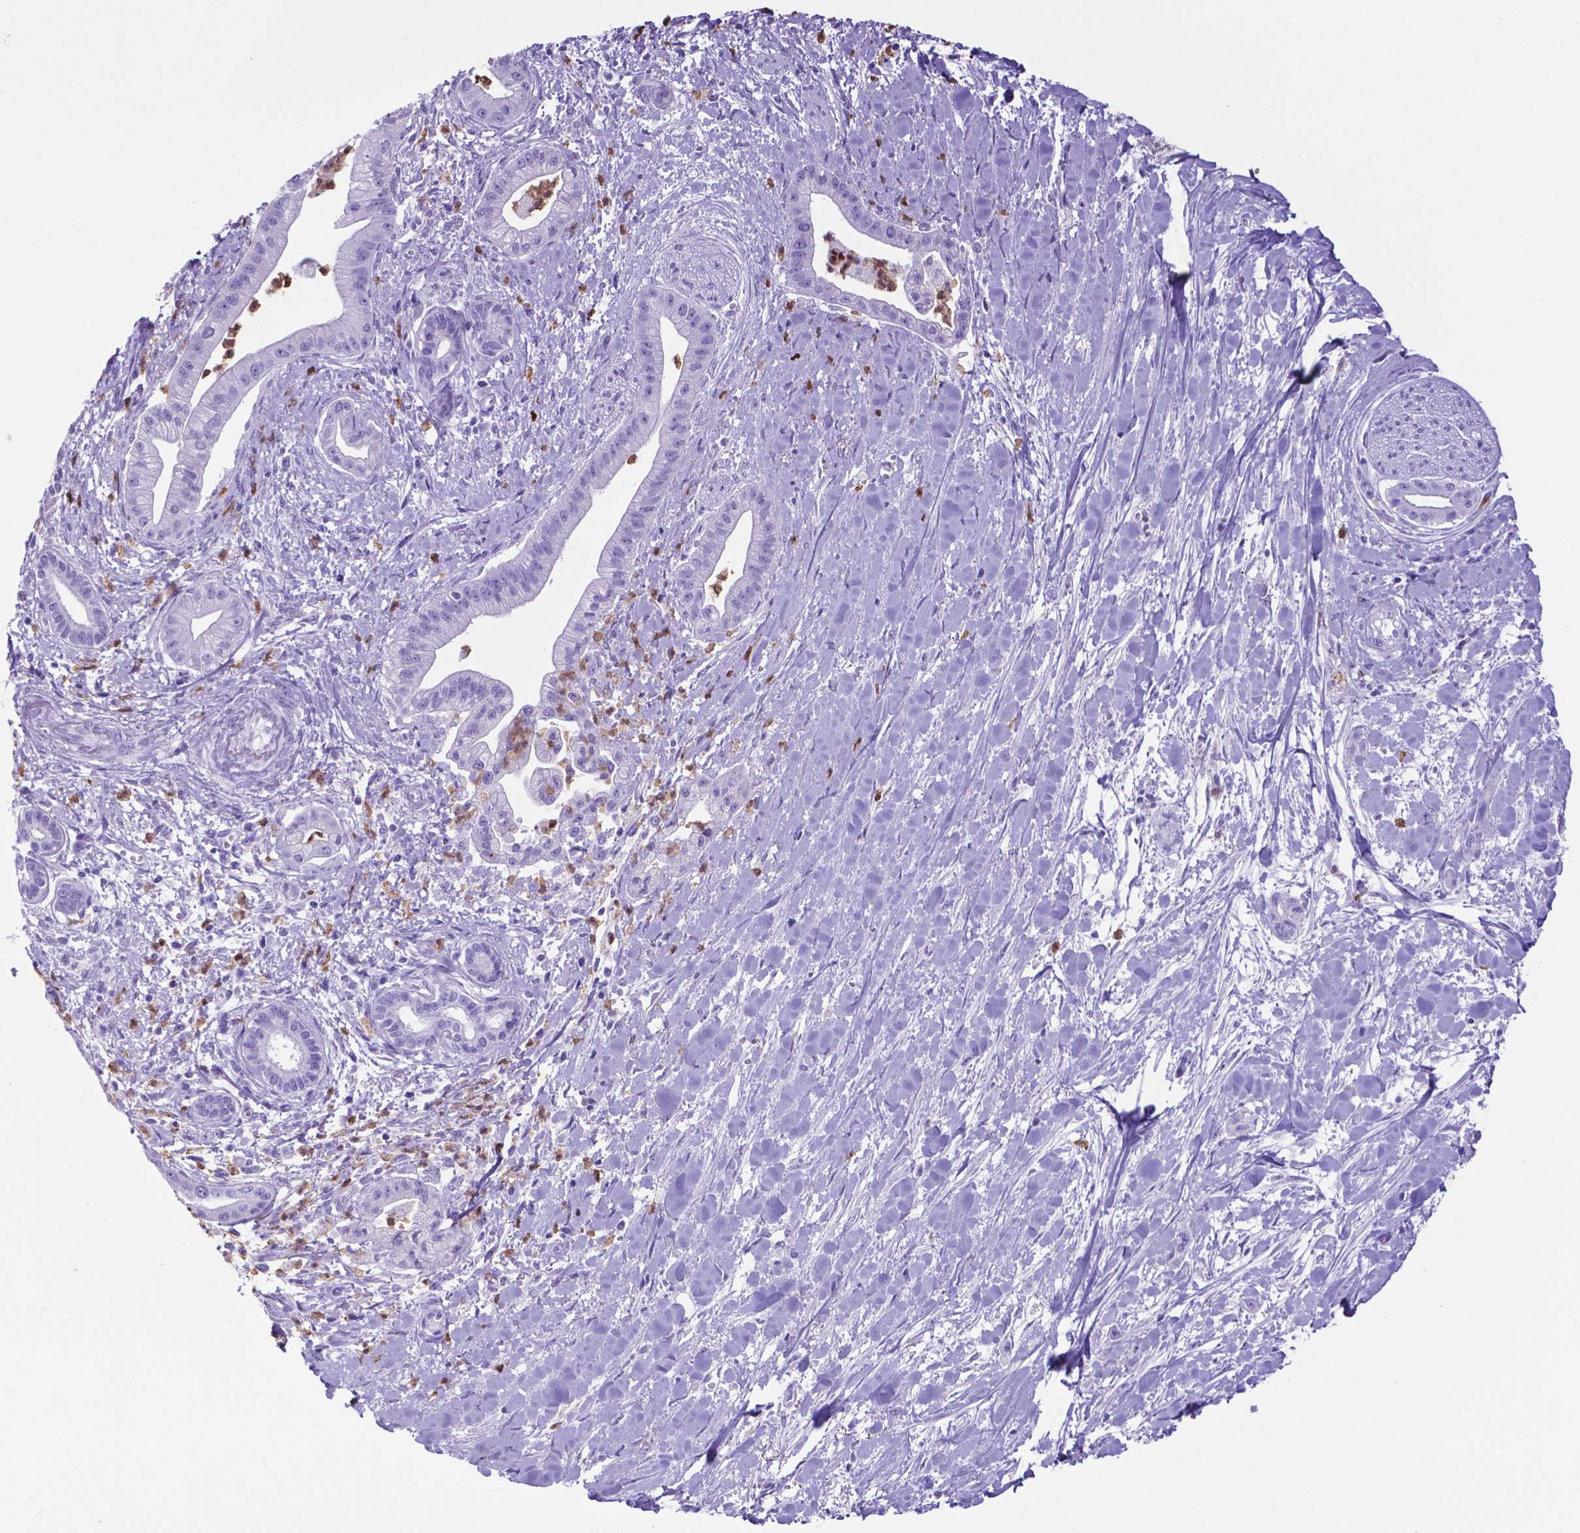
{"staining": {"intensity": "negative", "quantity": "none", "location": "none"}, "tissue": "pancreatic cancer", "cell_type": "Tumor cells", "image_type": "cancer", "snomed": [{"axis": "morphology", "description": "Normal tissue, NOS"}, {"axis": "morphology", "description": "Adenocarcinoma, NOS"}, {"axis": "topography", "description": "Lymph node"}, {"axis": "topography", "description": "Pancreas"}], "caption": "Tumor cells are negative for protein expression in human pancreatic cancer (adenocarcinoma). (IHC, brightfield microscopy, high magnification).", "gene": "LZTR1", "patient": {"sex": "female", "age": 58}}